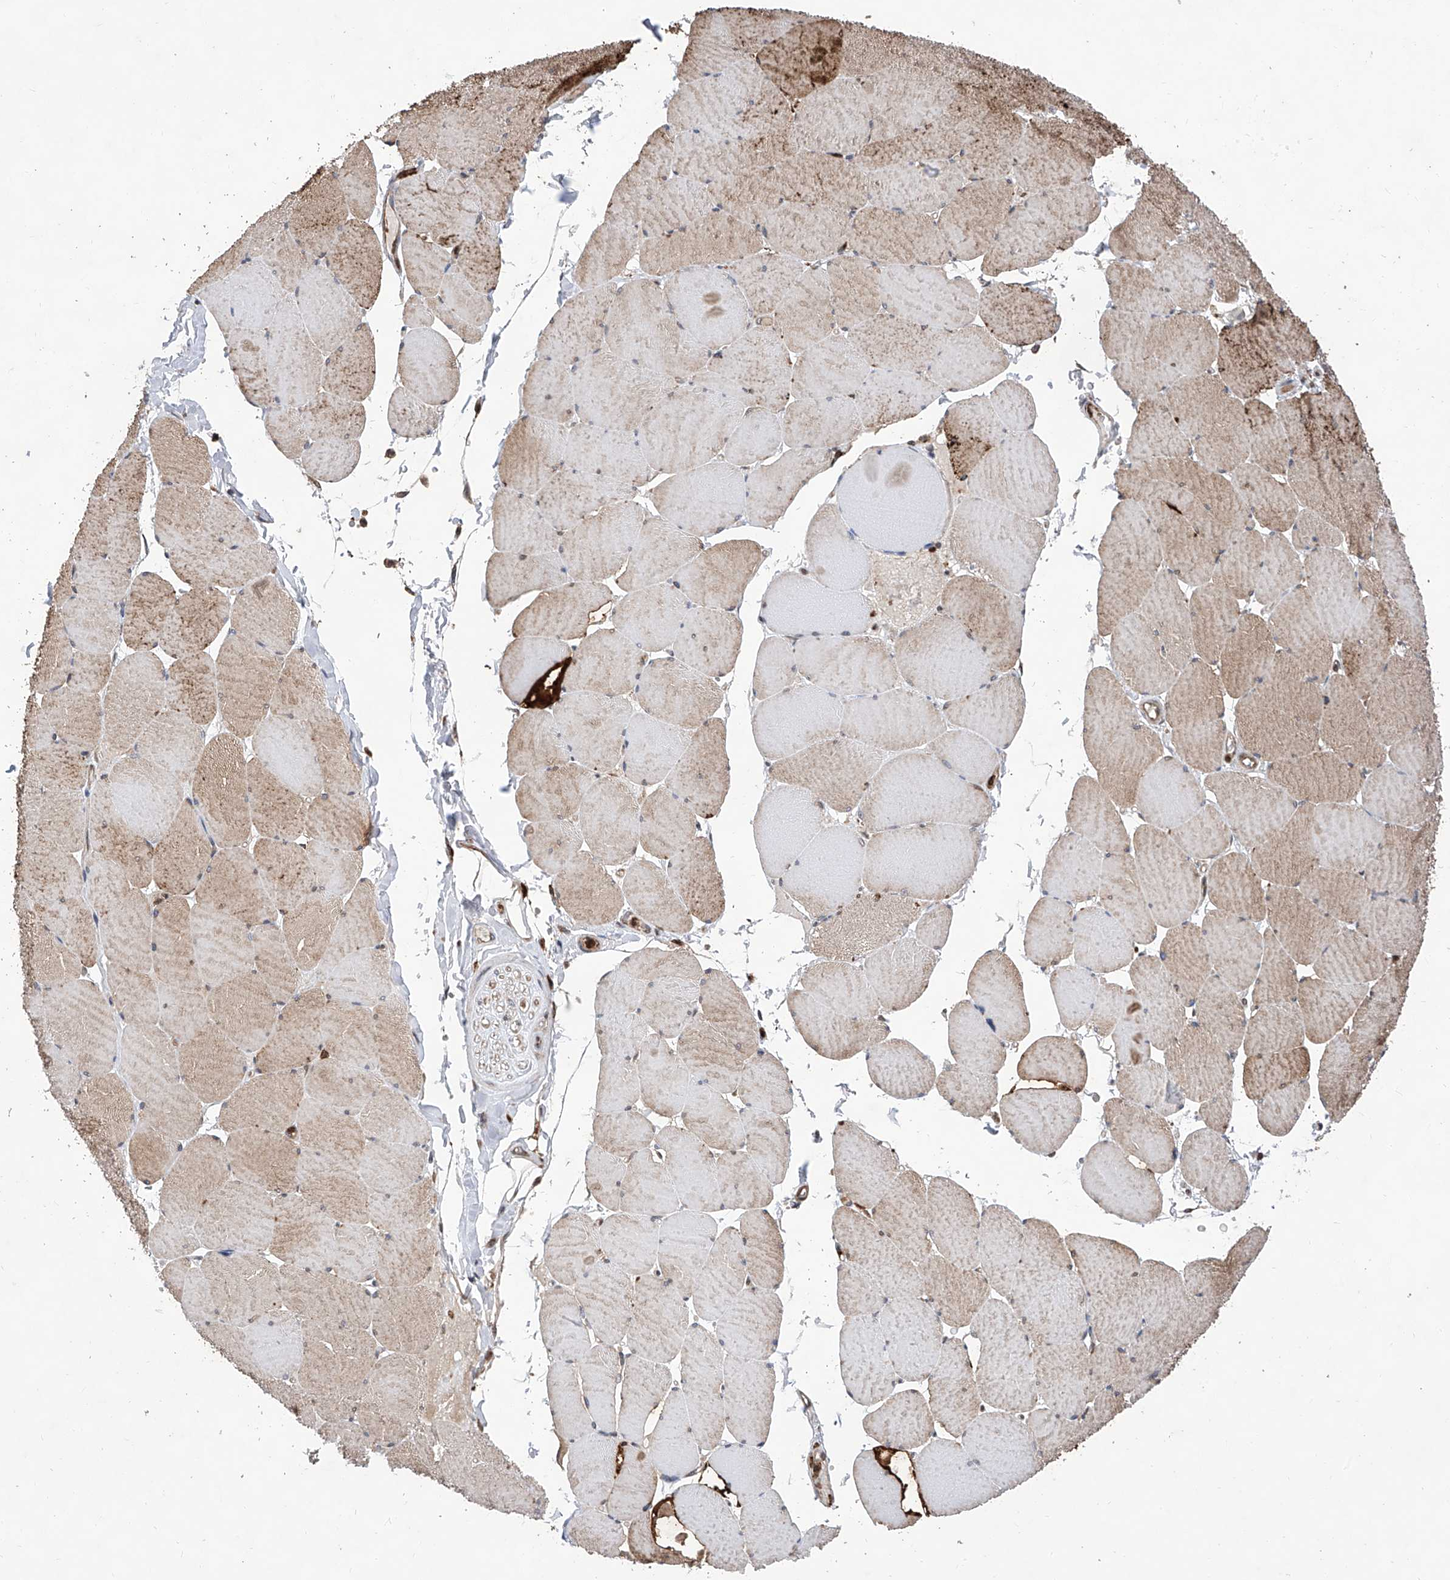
{"staining": {"intensity": "moderate", "quantity": "25%-75%", "location": "cytoplasmic/membranous"}, "tissue": "skeletal muscle", "cell_type": "Myocytes", "image_type": "normal", "snomed": [{"axis": "morphology", "description": "Normal tissue, NOS"}, {"axis": "topography", "description": "Skeletal muscle"}, {"axis": "topography", "description": "Head-Neck"}], "caption": "Protein staining reveals moderate cytoplasmic/membranous positivity in approximately 25%-75% of myocytes in normal skeletal muscle. (DAB (3,3'-diaminobenzidine) IHC with brightfield microscopy, high magnification).", "gene": "FARP2", "patient": {"sex": "male", "age": 66}}